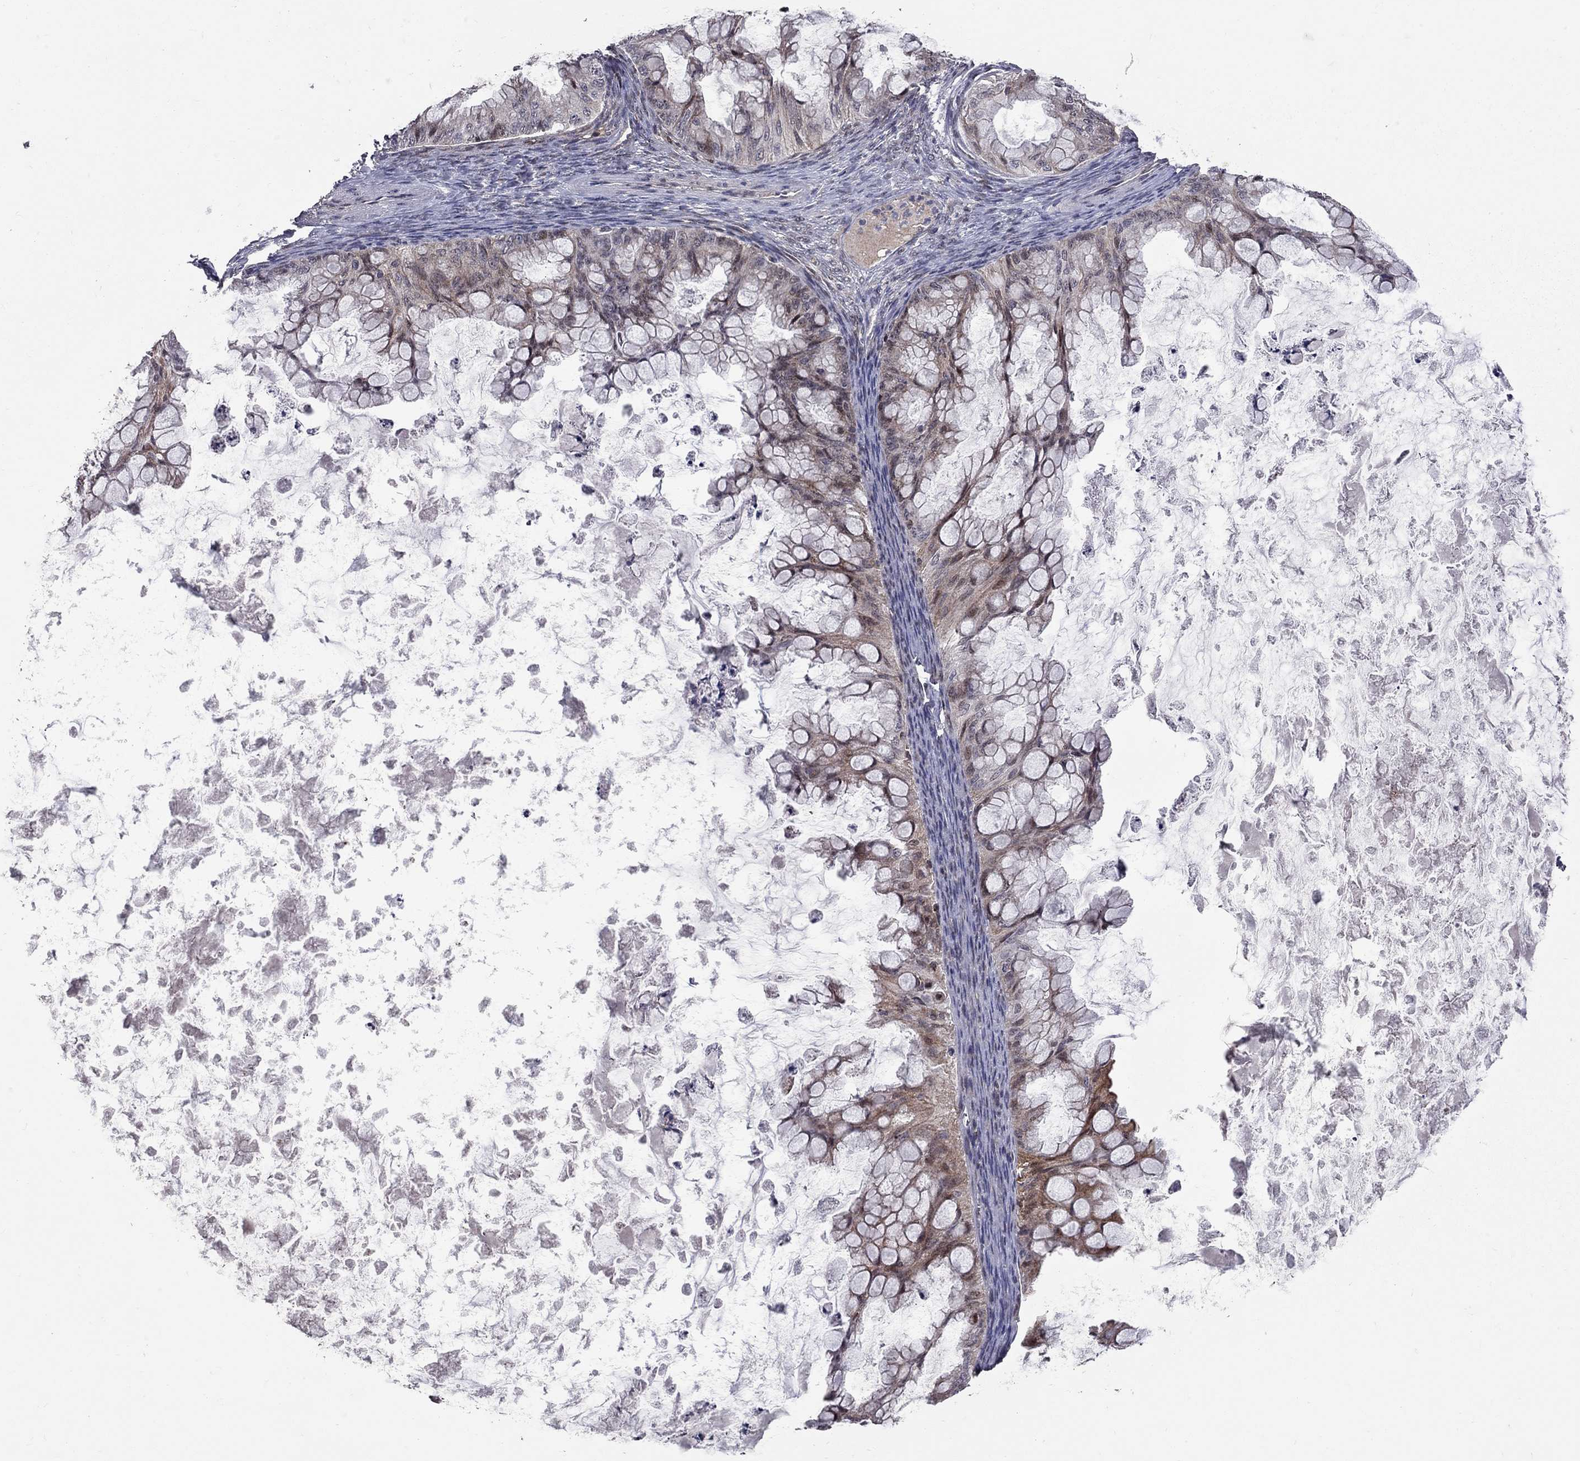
{"staining": {"intensity": "weak", "quantity": "<25%", "location": "nuclear"}, "tissue": "ovarian cancer", "cell_type": "Tumor cells", "image_type": "cancer", "snomed": [{"axis": "morphology", "description": "Cystadenocarcinoma, mucinous, NOS"}, {"axis": "topography", "description": "Ovary"}], "caption": "Tumor cells are negative for protein expression in human ovarian cancer. (DAB (3,3'-diaminobenzidine) immunohistochemistry (IHC) with hematoxylin counter stain).", "gene": "HDAC3", "patient": {"sex": "female", "age": 35}}